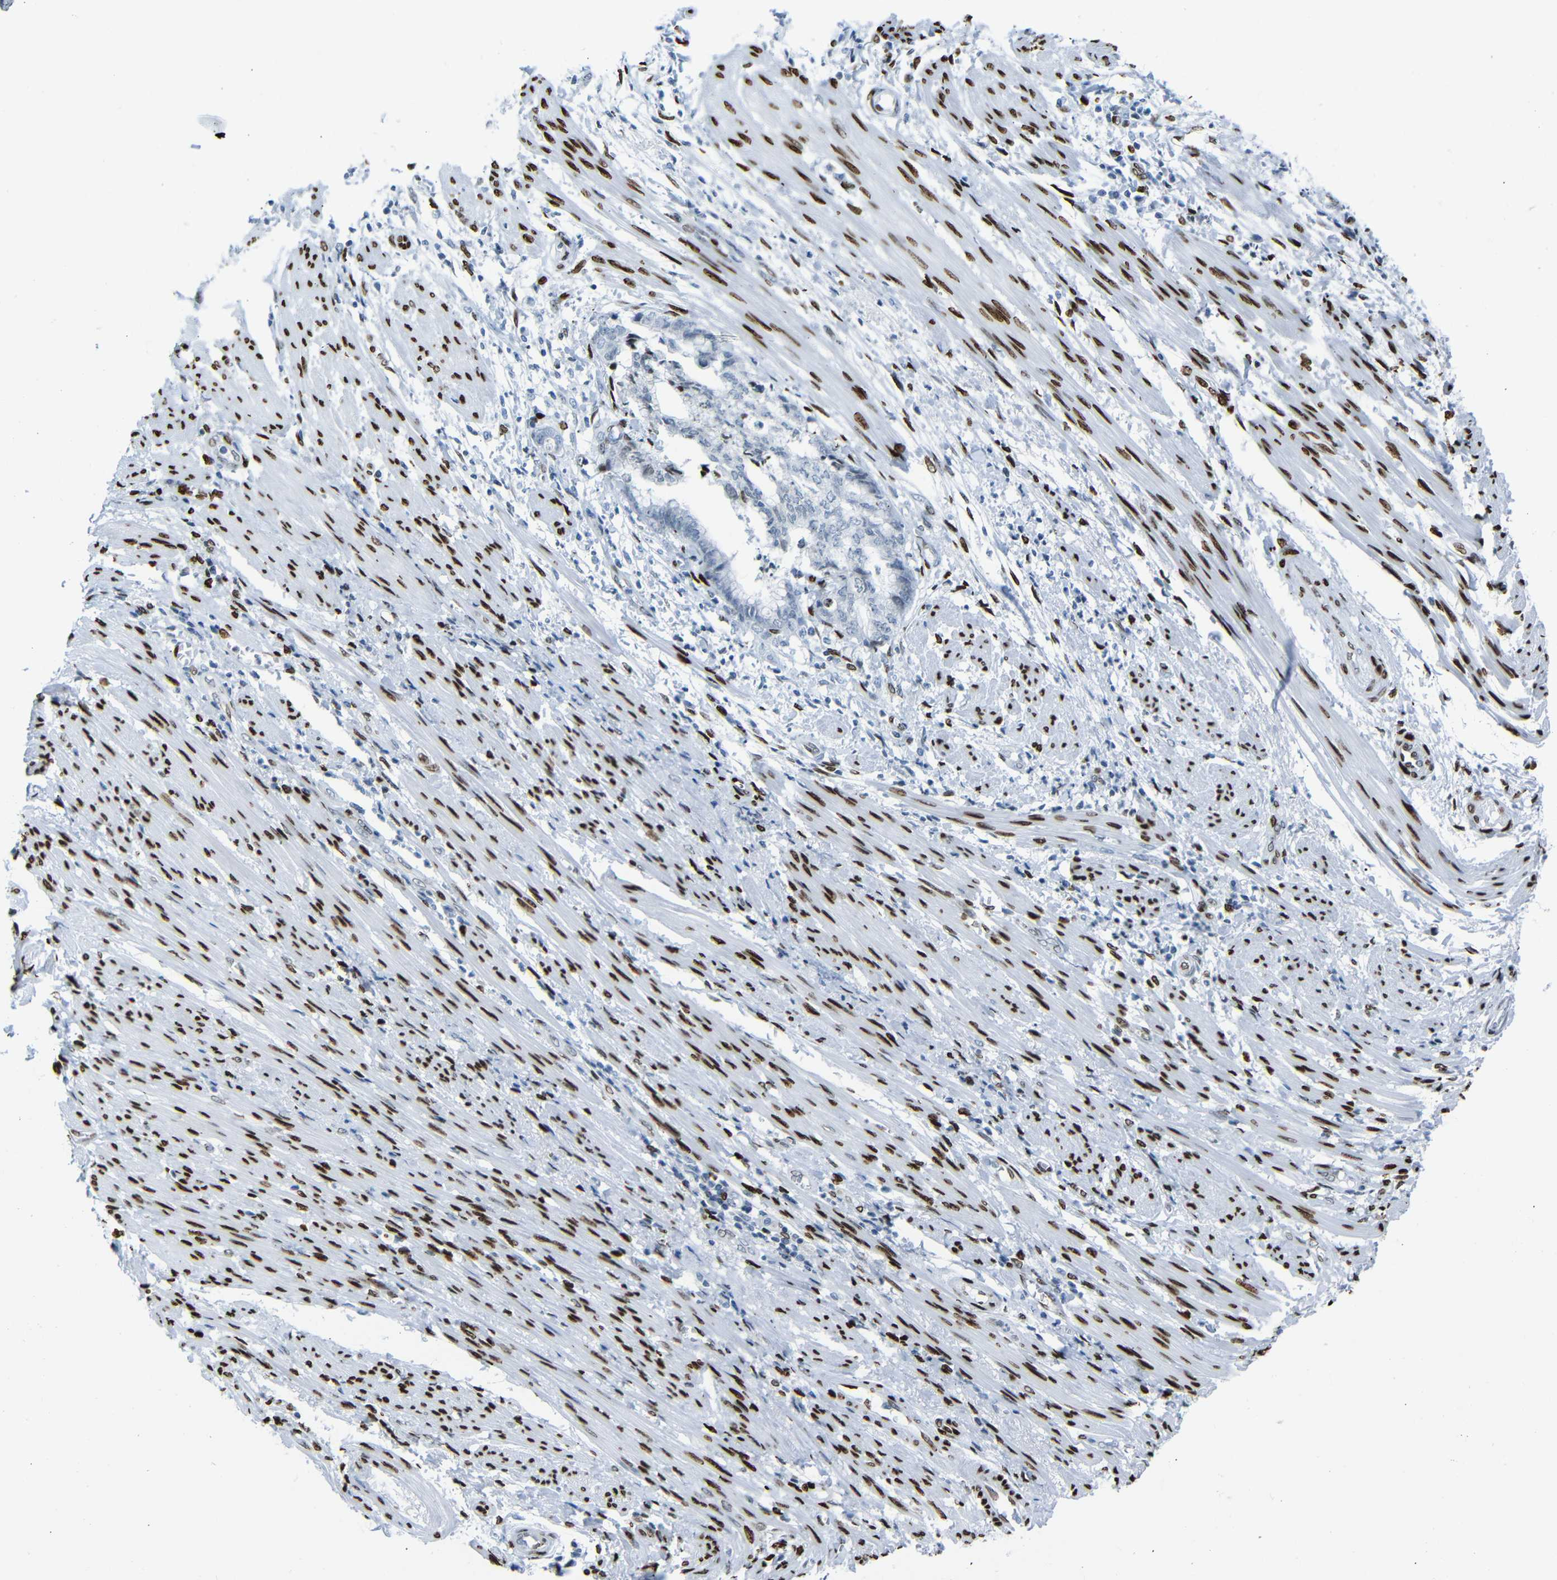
{"staining": {"intensity": "negative", "quantity": "none", "location": "none"}, "tissue": "endometrial cancer", "cell_type": "Tumor cells", "image_type": "cancer", "snomed": [{"axis": "morphology", "description": "Necrosis, NOS"}, {"axis": "morphology", "description": "Adenocarcinoma, NOS"}, {"axis": "topography", "description": "Endometrium"}], "caption": "Immunohistochemical staining of human endometrial adenocarcinoma demonstrates no significant positivity in tumor cells.", "gene": "NPIPB15", "patient": {"sex": "female", "age": 79}}